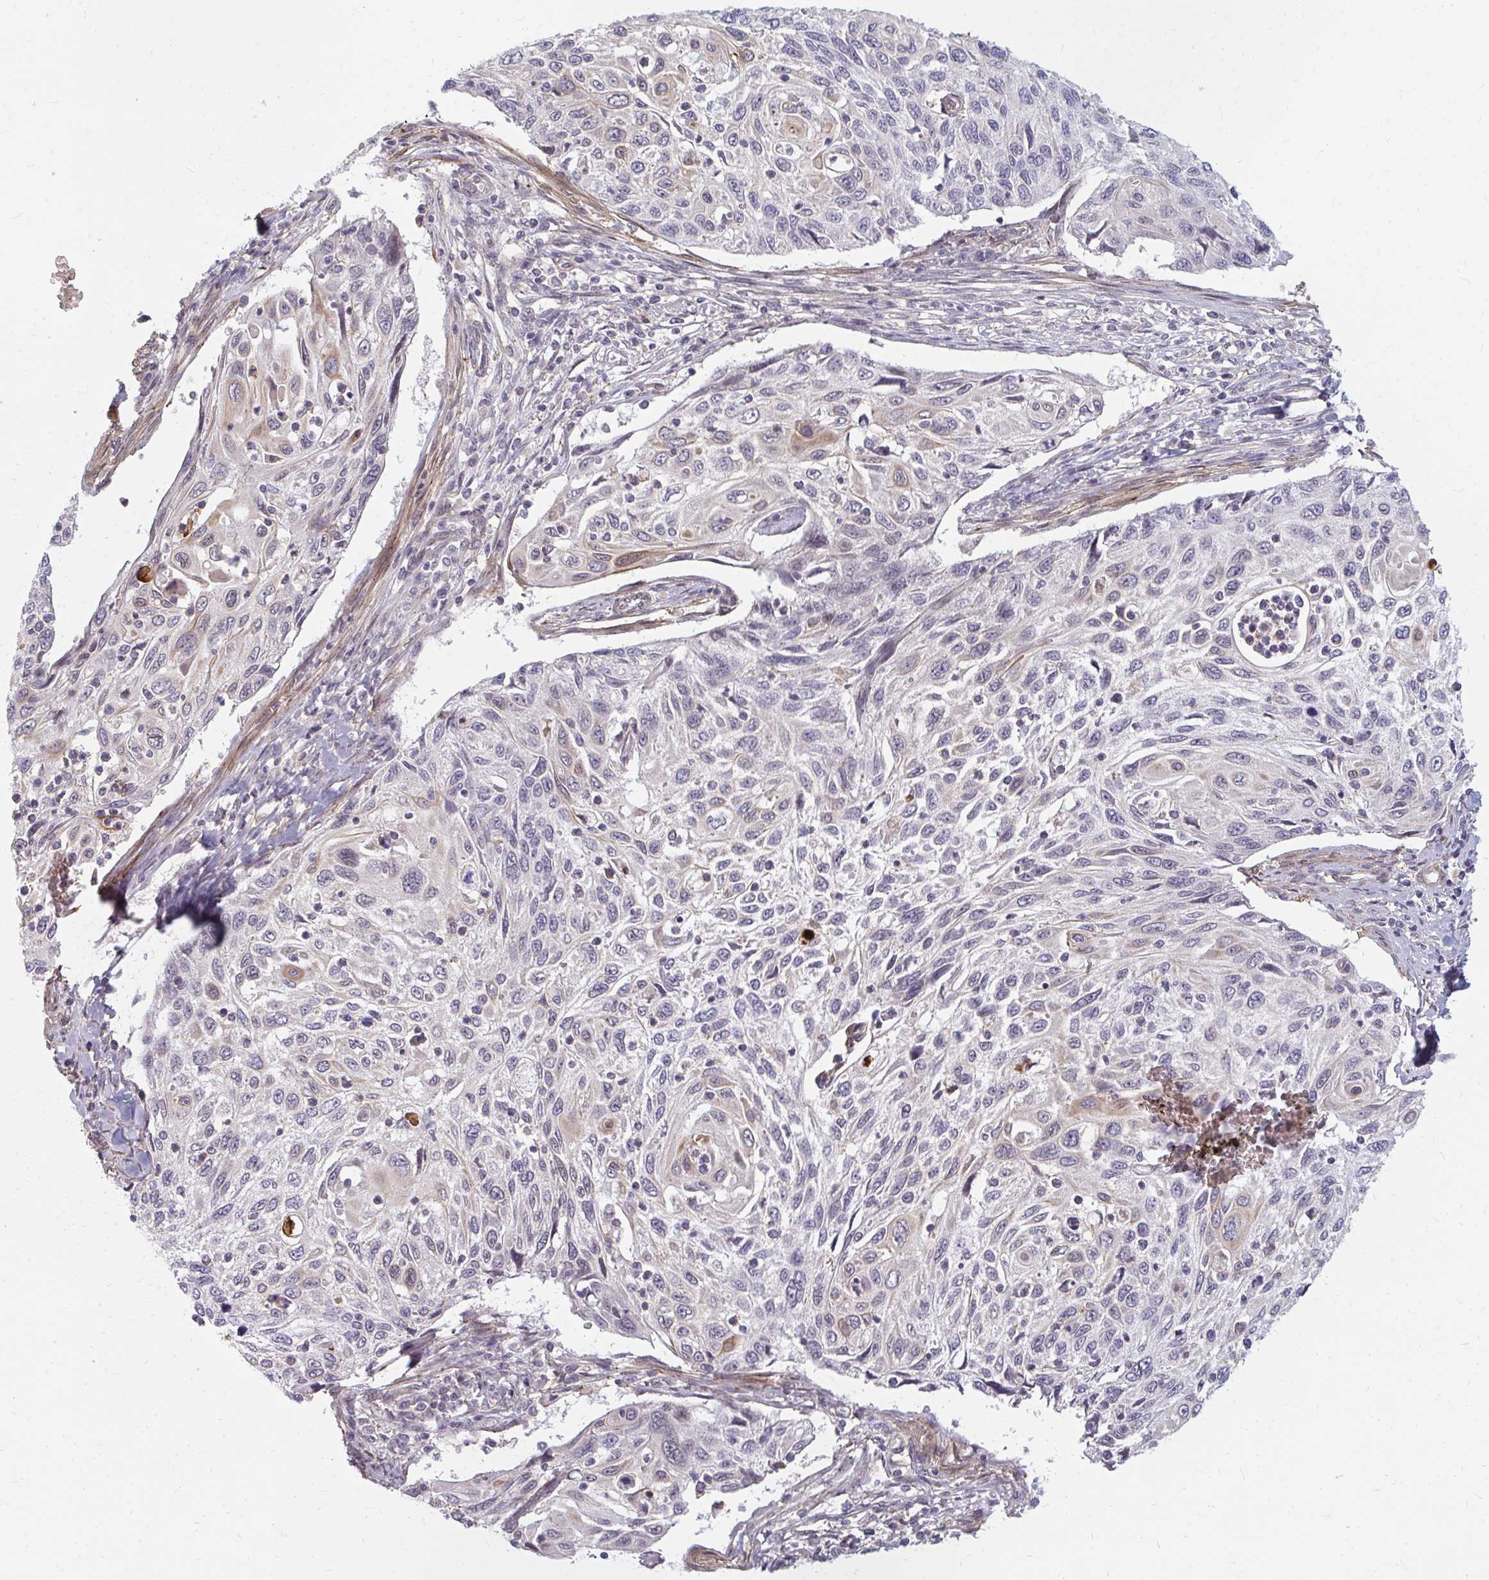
{"staining": {"intensity": "negative", "quantity": "none", "location": "none"}, "tissue": "cervical cancer", "cell_type": "Tumor cells", "image_type": "cancer", "snomed": [{"axis": "morphology", "description": "Squamous cell carcinoma, NOS"}, {"axis": "topography", "description": "Cervix"}], "caption": "Immunohistochemical staining of human cervical squamous cell carcinoma reveals no significant staining in tumor cells.", "gene": "GPC5", "patient": {"sex": "female", "age": 70}}